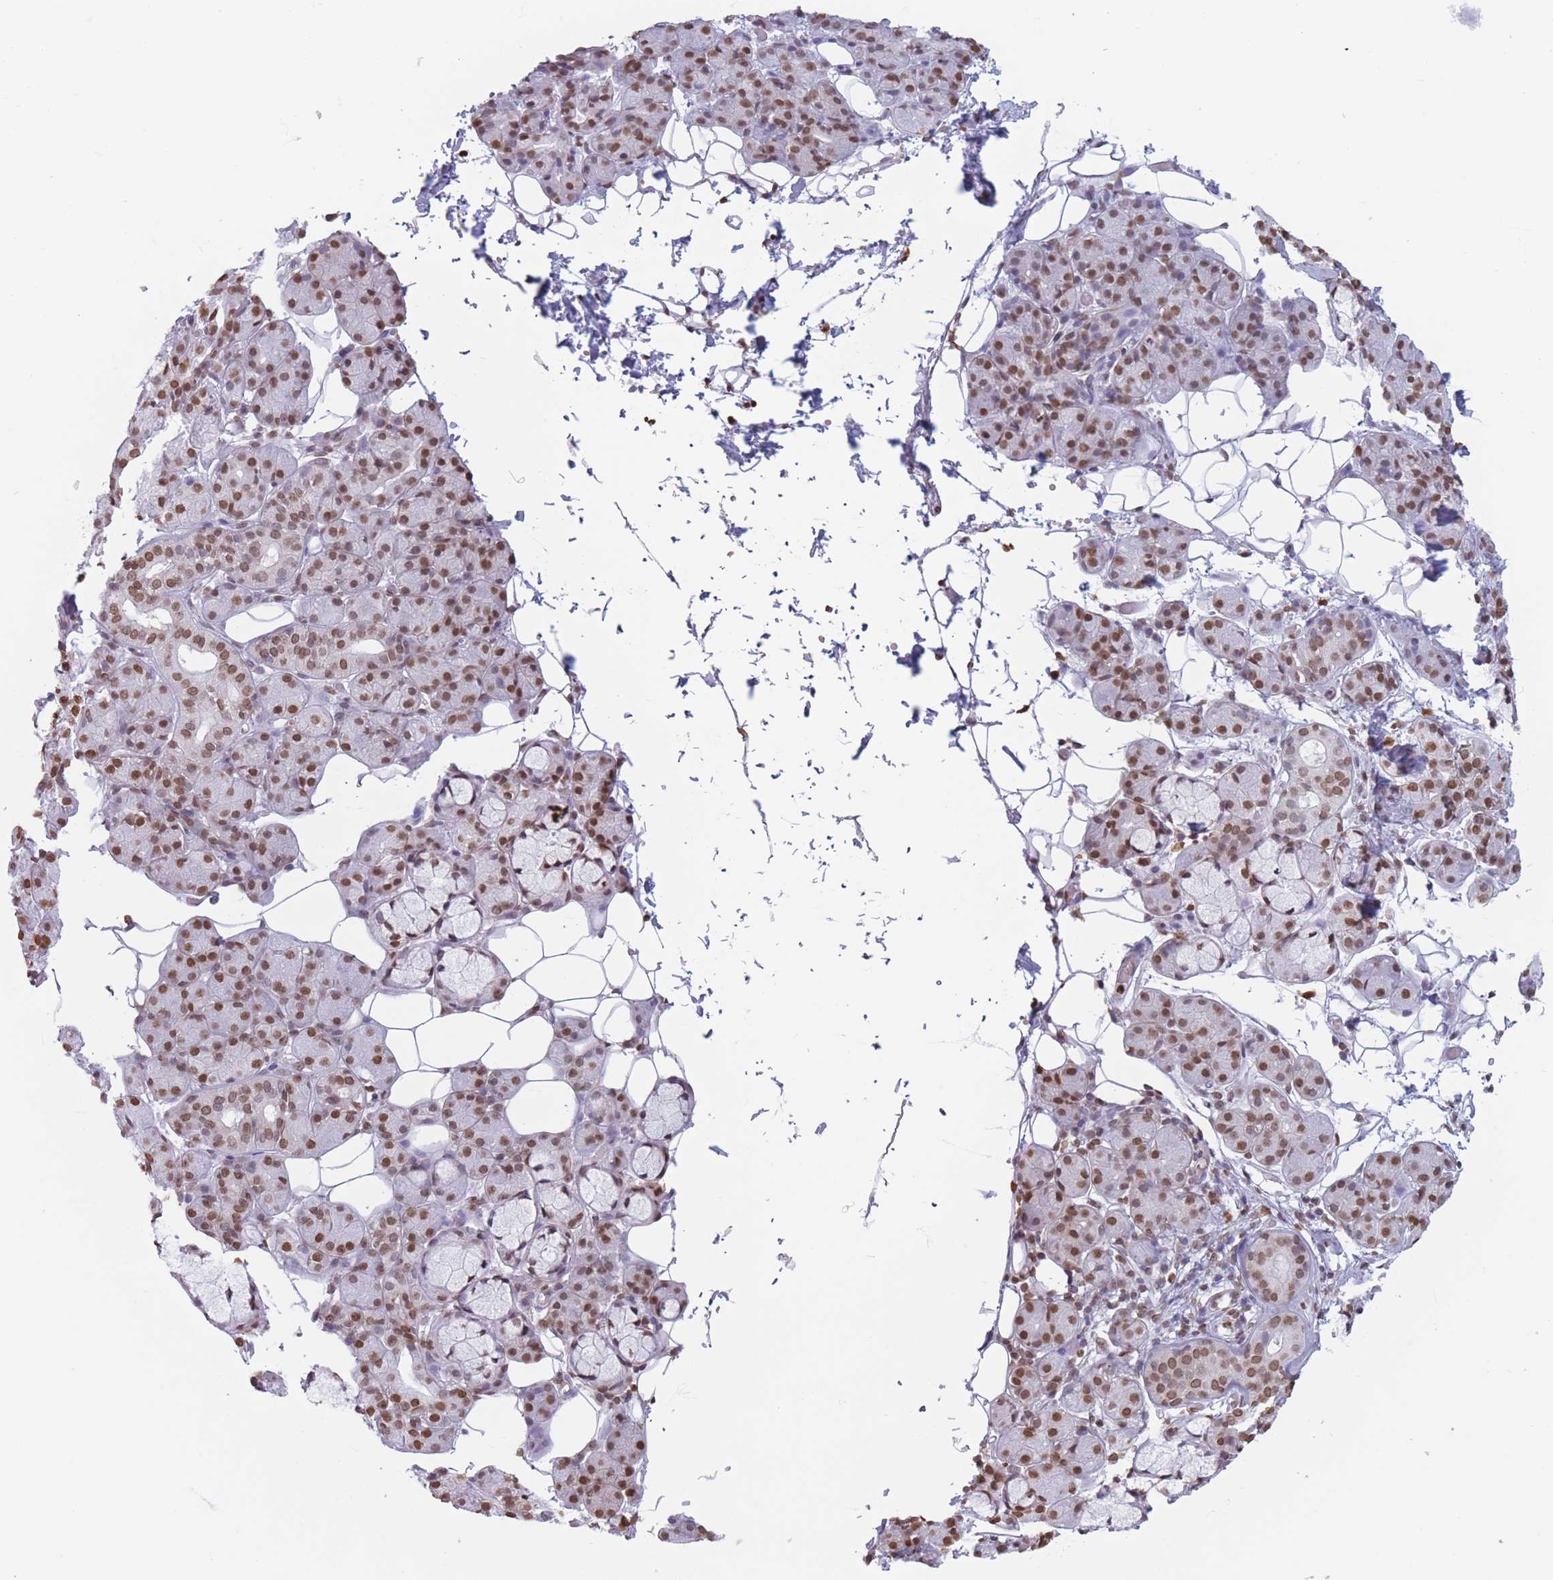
{"staining": {"intensity": "moderate", "quantity": ">75%", "location": "nuclear"}, "tissue": "salivary gland", "cell_type": "Glandular cells", "image_type": "normal", "snomed": [{"axis": "morphology", "description": "Normal tissue, NOS"}, {"axis": "topography", "description": "Salivary gland"}], "caption": "Immunohistochemistry of normal salivary gland shows medium levels of moderate nuclear expression in about >75% of glandular cells. The protein of interest is stained brown, and the nuclei are stained in blue (DAB (3,3'-diaminobenzidine) IHC with brightfield microscopy, high magnification).", "gene": "RYK", "patient": {"sex": "male", "age": 63}}